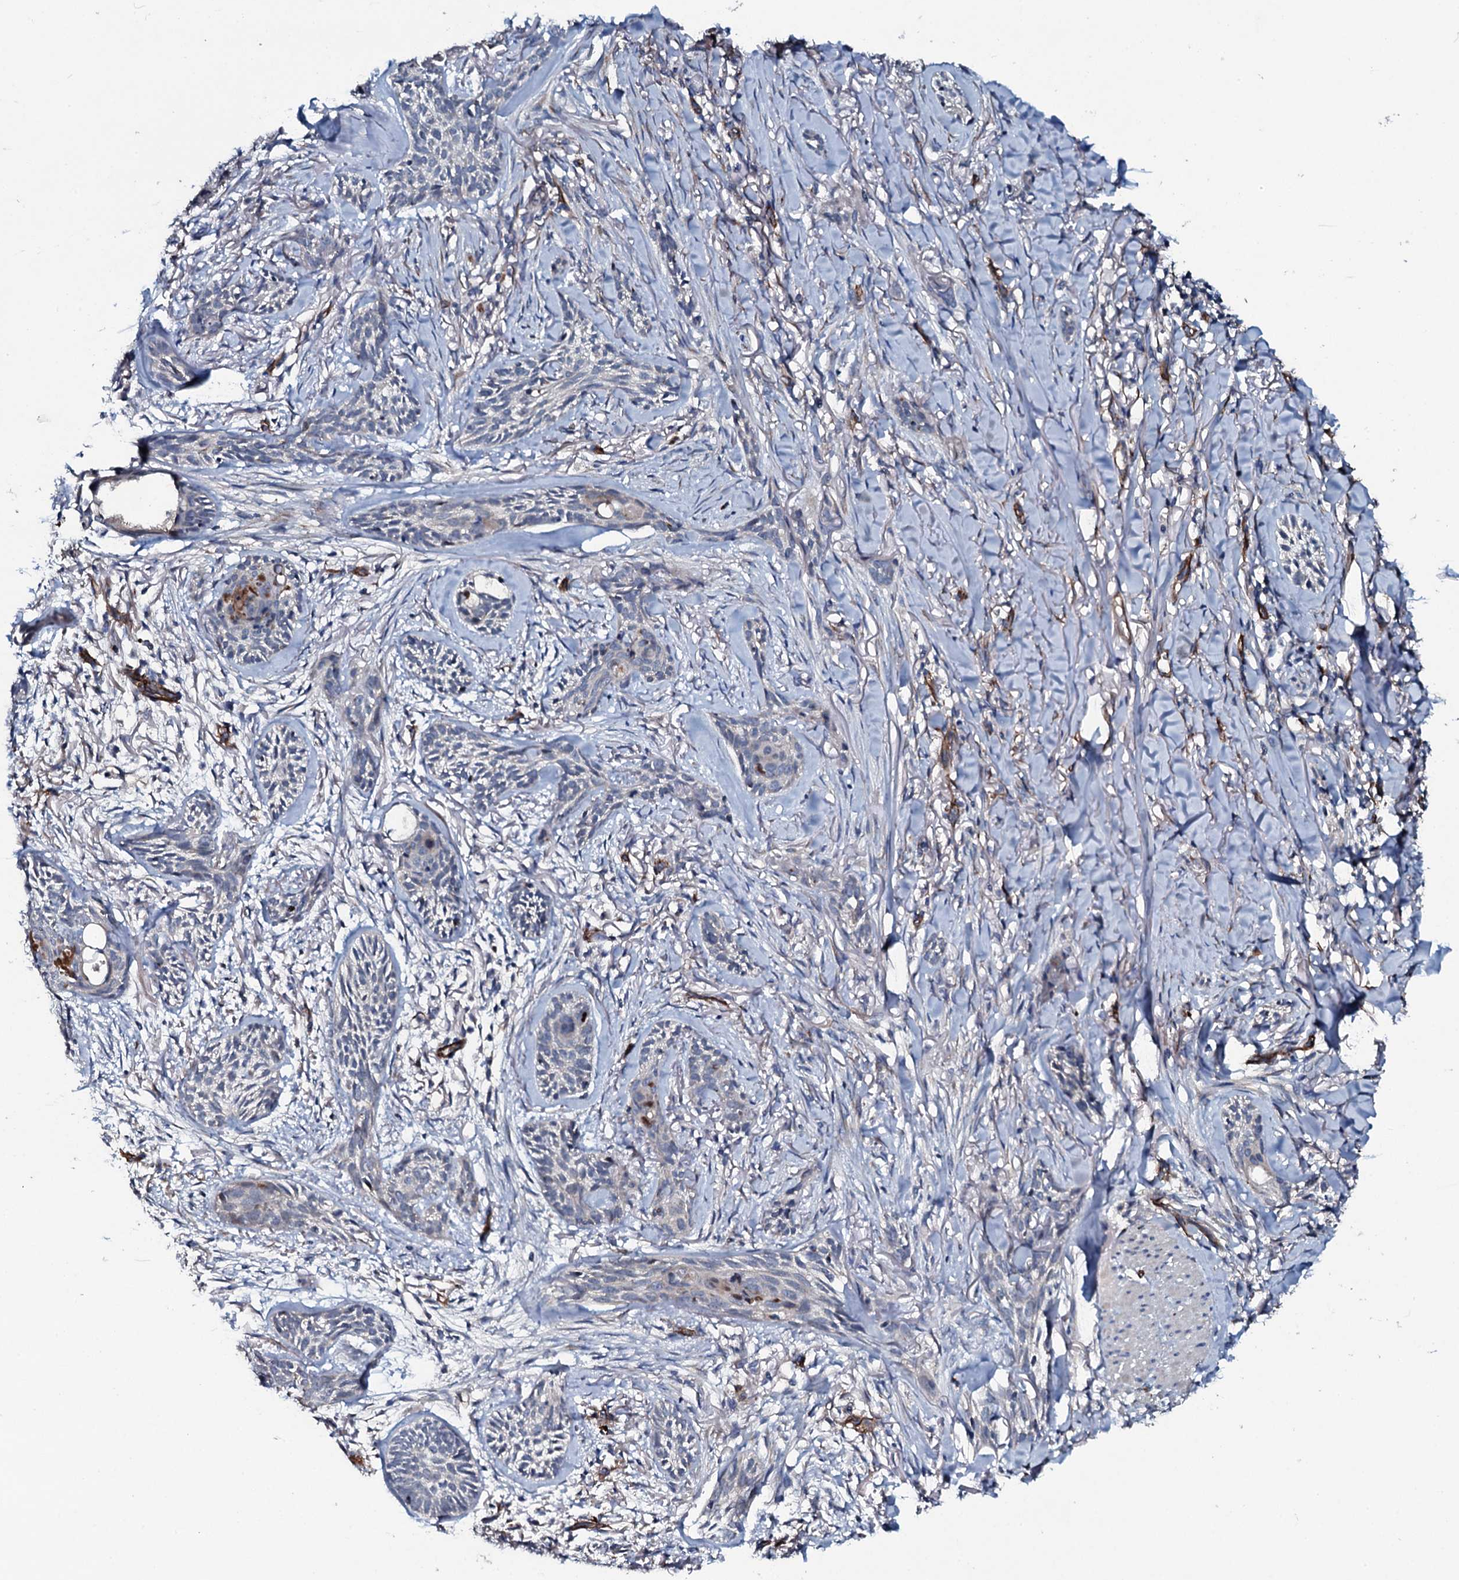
{"staining": {"intensity": "negative", "quantity": "none", "location": "none"}, "tissue": "skin cancer", "cell_type": "Tumor cells", "image_type": "cancer", "snomed": [{"axis": "morphology", "description": "Basal cell carcinoma"}, {"axis": "topography", "description": "Skin"}], "caption": "The micrograph displays no staining of tumor cells in skin cancer (basal cell carcinoma). Brightfield microscopy of IHC stained with DAB (3,3'-diaminobenzidine) (brown) and hematoxylin (blue), captured at high magnification.", "gene": "CLEC14A", "patient": {"sex": "female", "age": 59}}